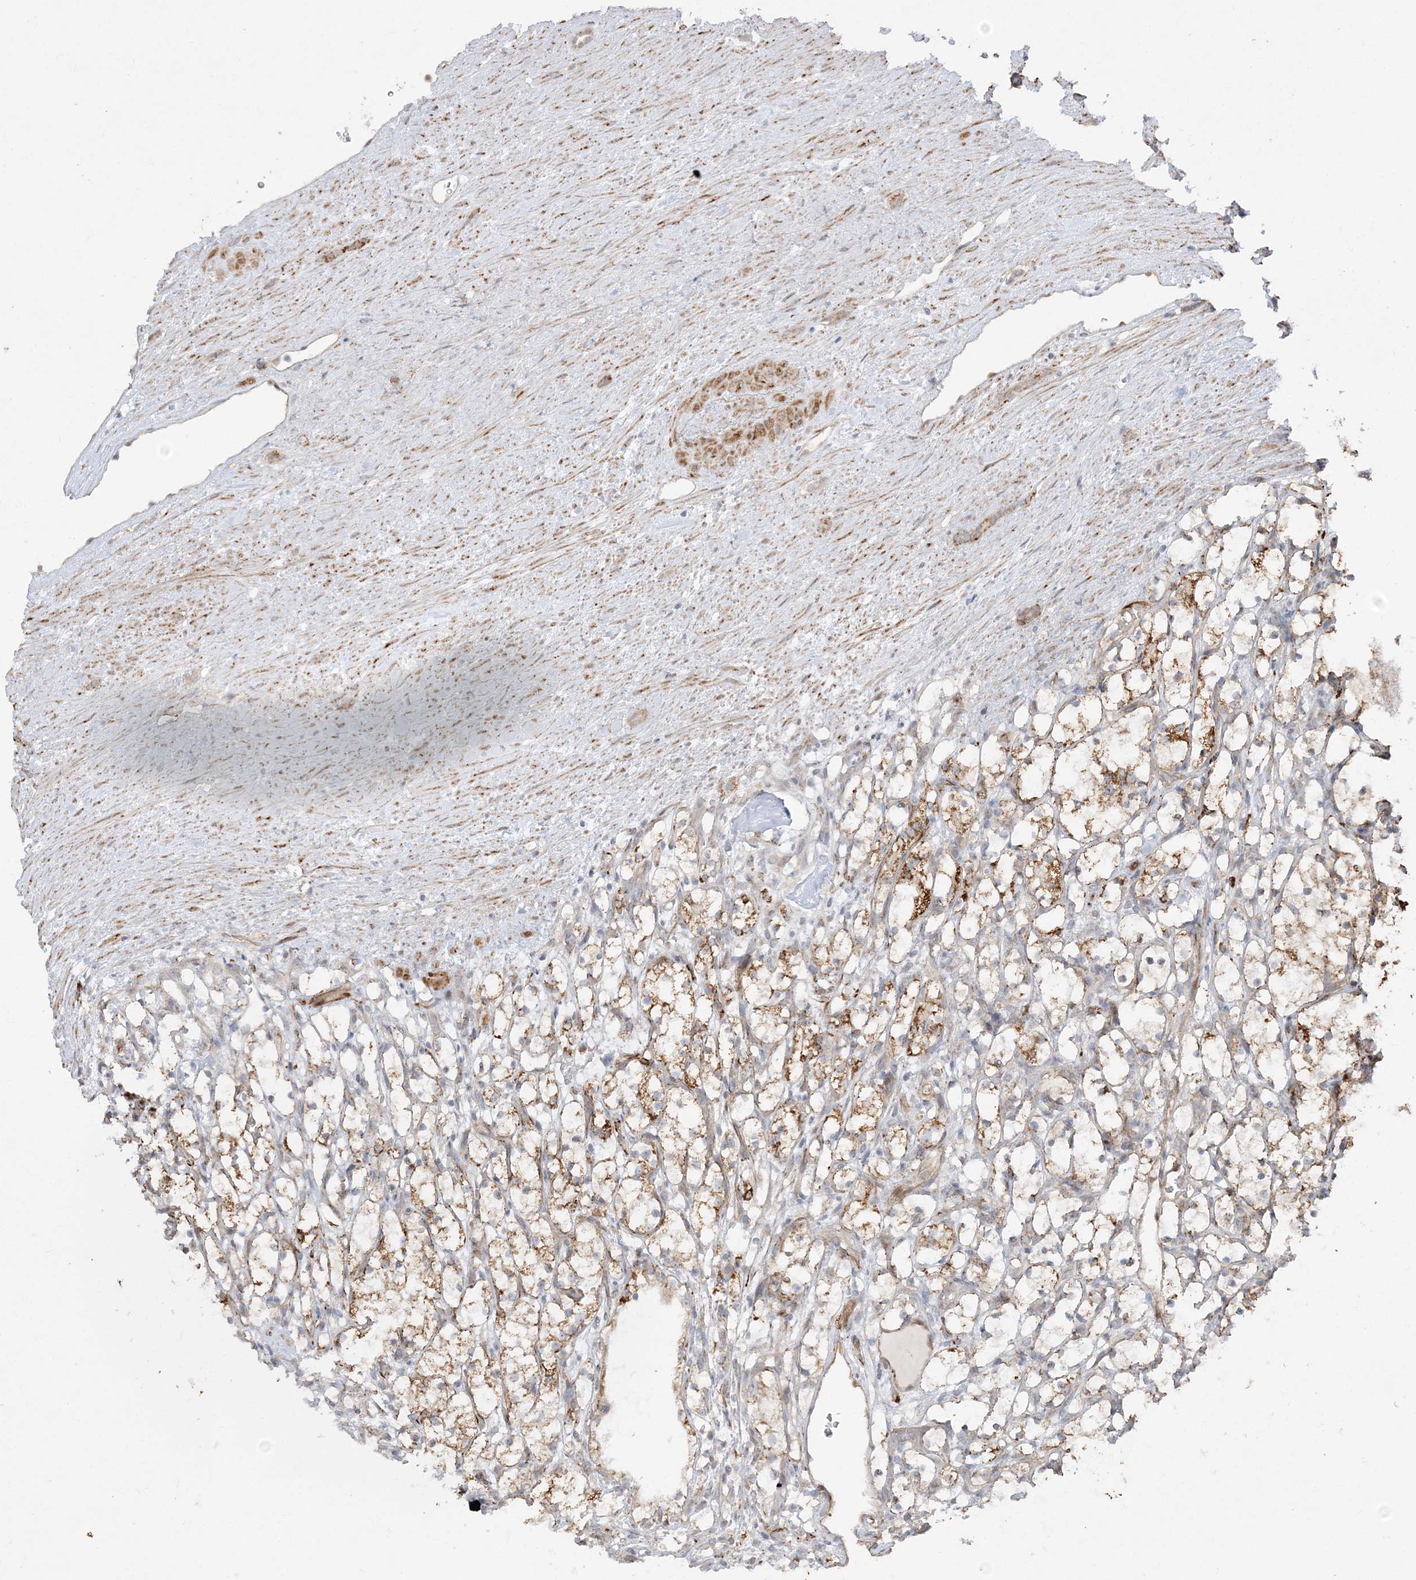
{"staining": {"intensity": "moderate", "quantity": ">75%", "location": "cytoplasmic/membranous"}, "tissue": "renal cancer", "cell_type": "Tumor cells", "image_type": "cancer", "snomed": [{"axis": "morphology", "description": "Adenocarcinoma, NOS"}, {"axis": "topography", "description": "Kidney"}], "caption": "A high-resolution image shows IHC staining of renal adenocarcinoma, which displays moderate cytoplasmic/membranous positivity in approximately >75% of tumor cells.", "gene": "INPP1", "patient": {"sex": "female", "age": 69}}